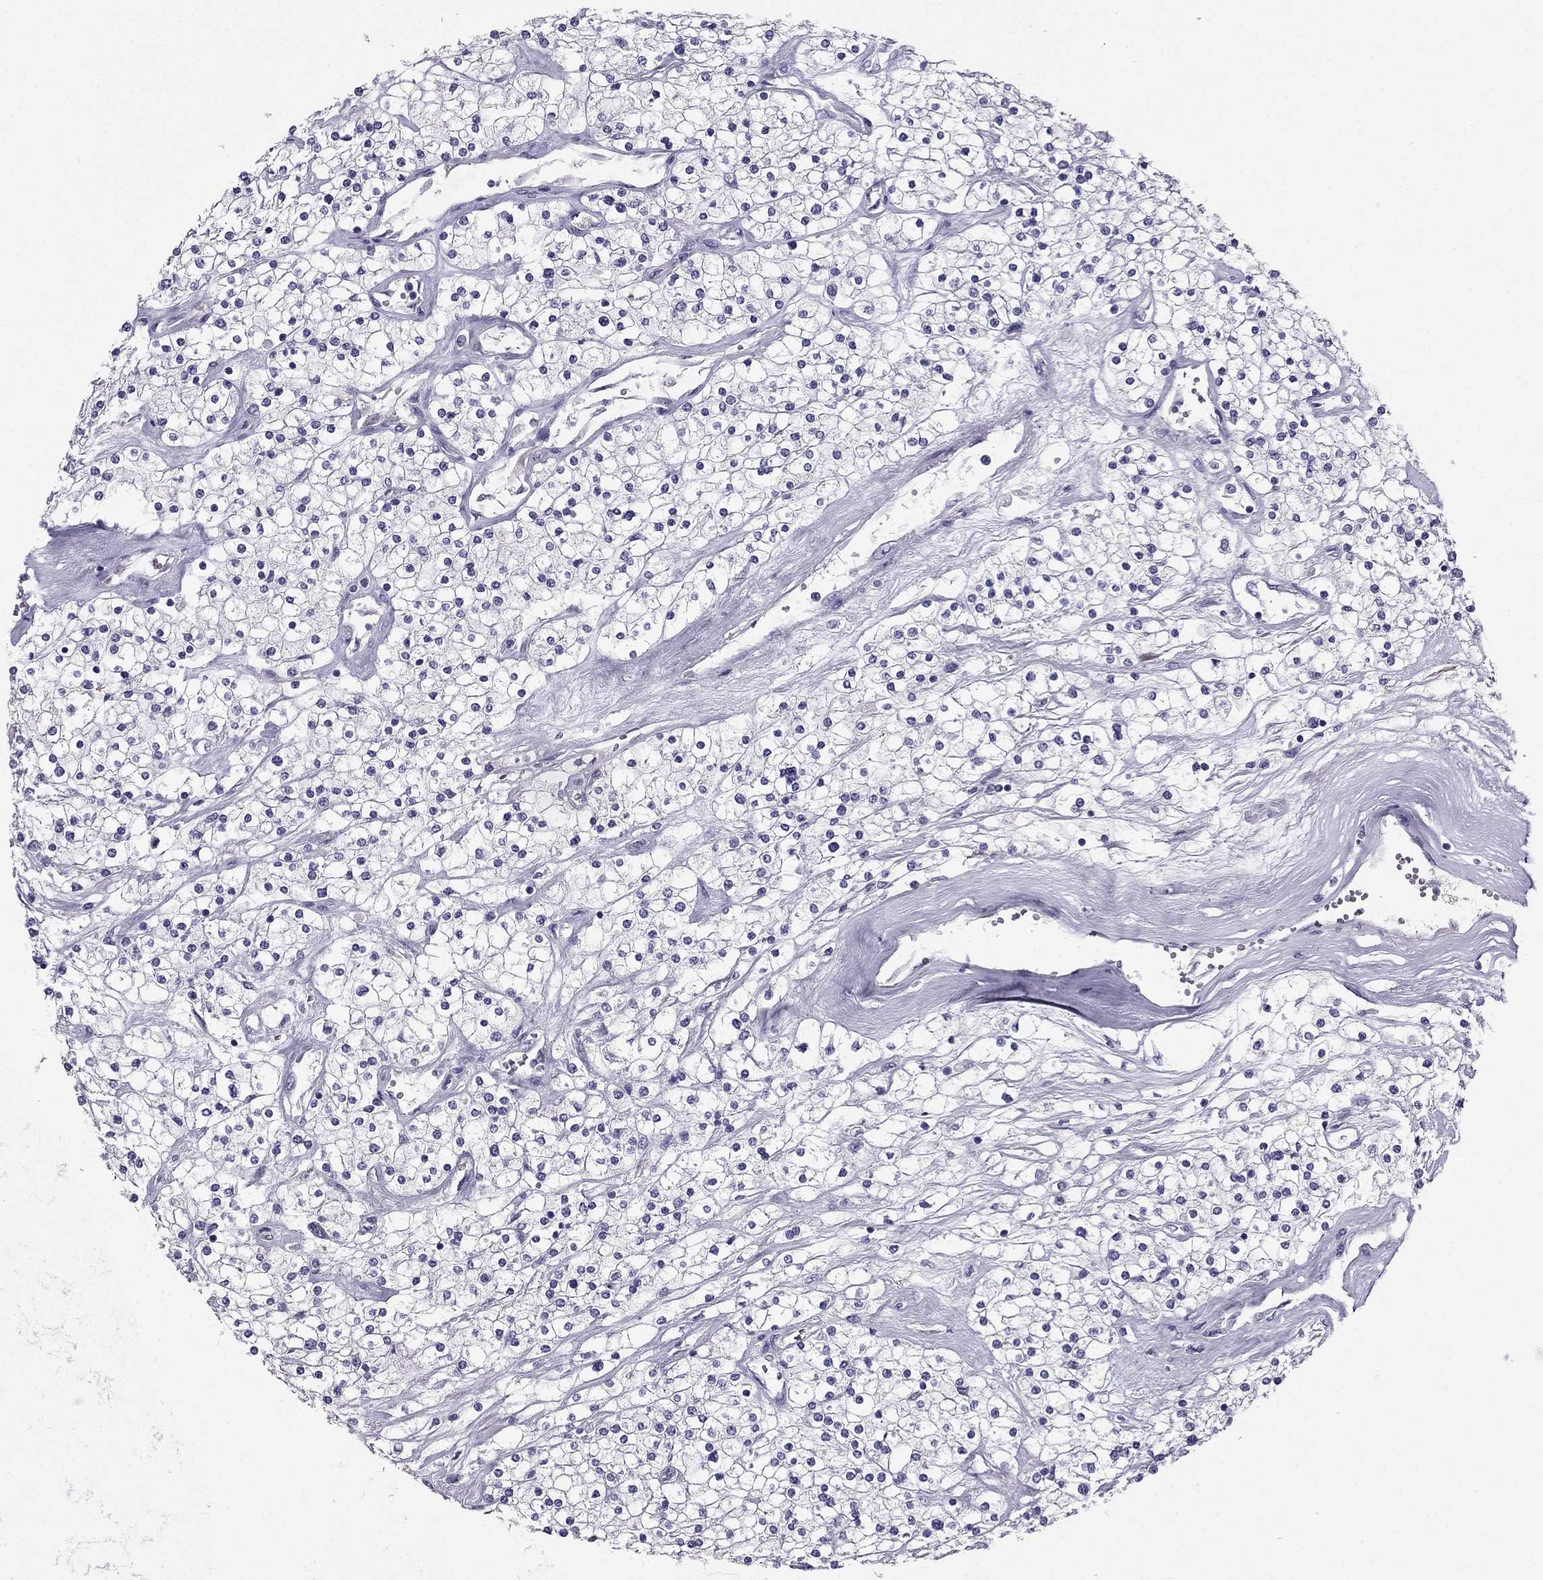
{"staining": {"intensity": "negative", "quantity": "none", "location": "none"}, "tissue": "renal cancer", "cell_type": "Tumor cells", "image_type": "cancer", "snomed": [{"axis": "morphology", "description": "Adenocarcinoma, NOS"}, {"axis": "topography", "description": "Kidney"}], "caption": "Immunohistochemistry of human renal adenocarcinoma shows no staining in tumor cells.", "gene": "SYT5", "patient": {"sex": "male", "age": 80}}